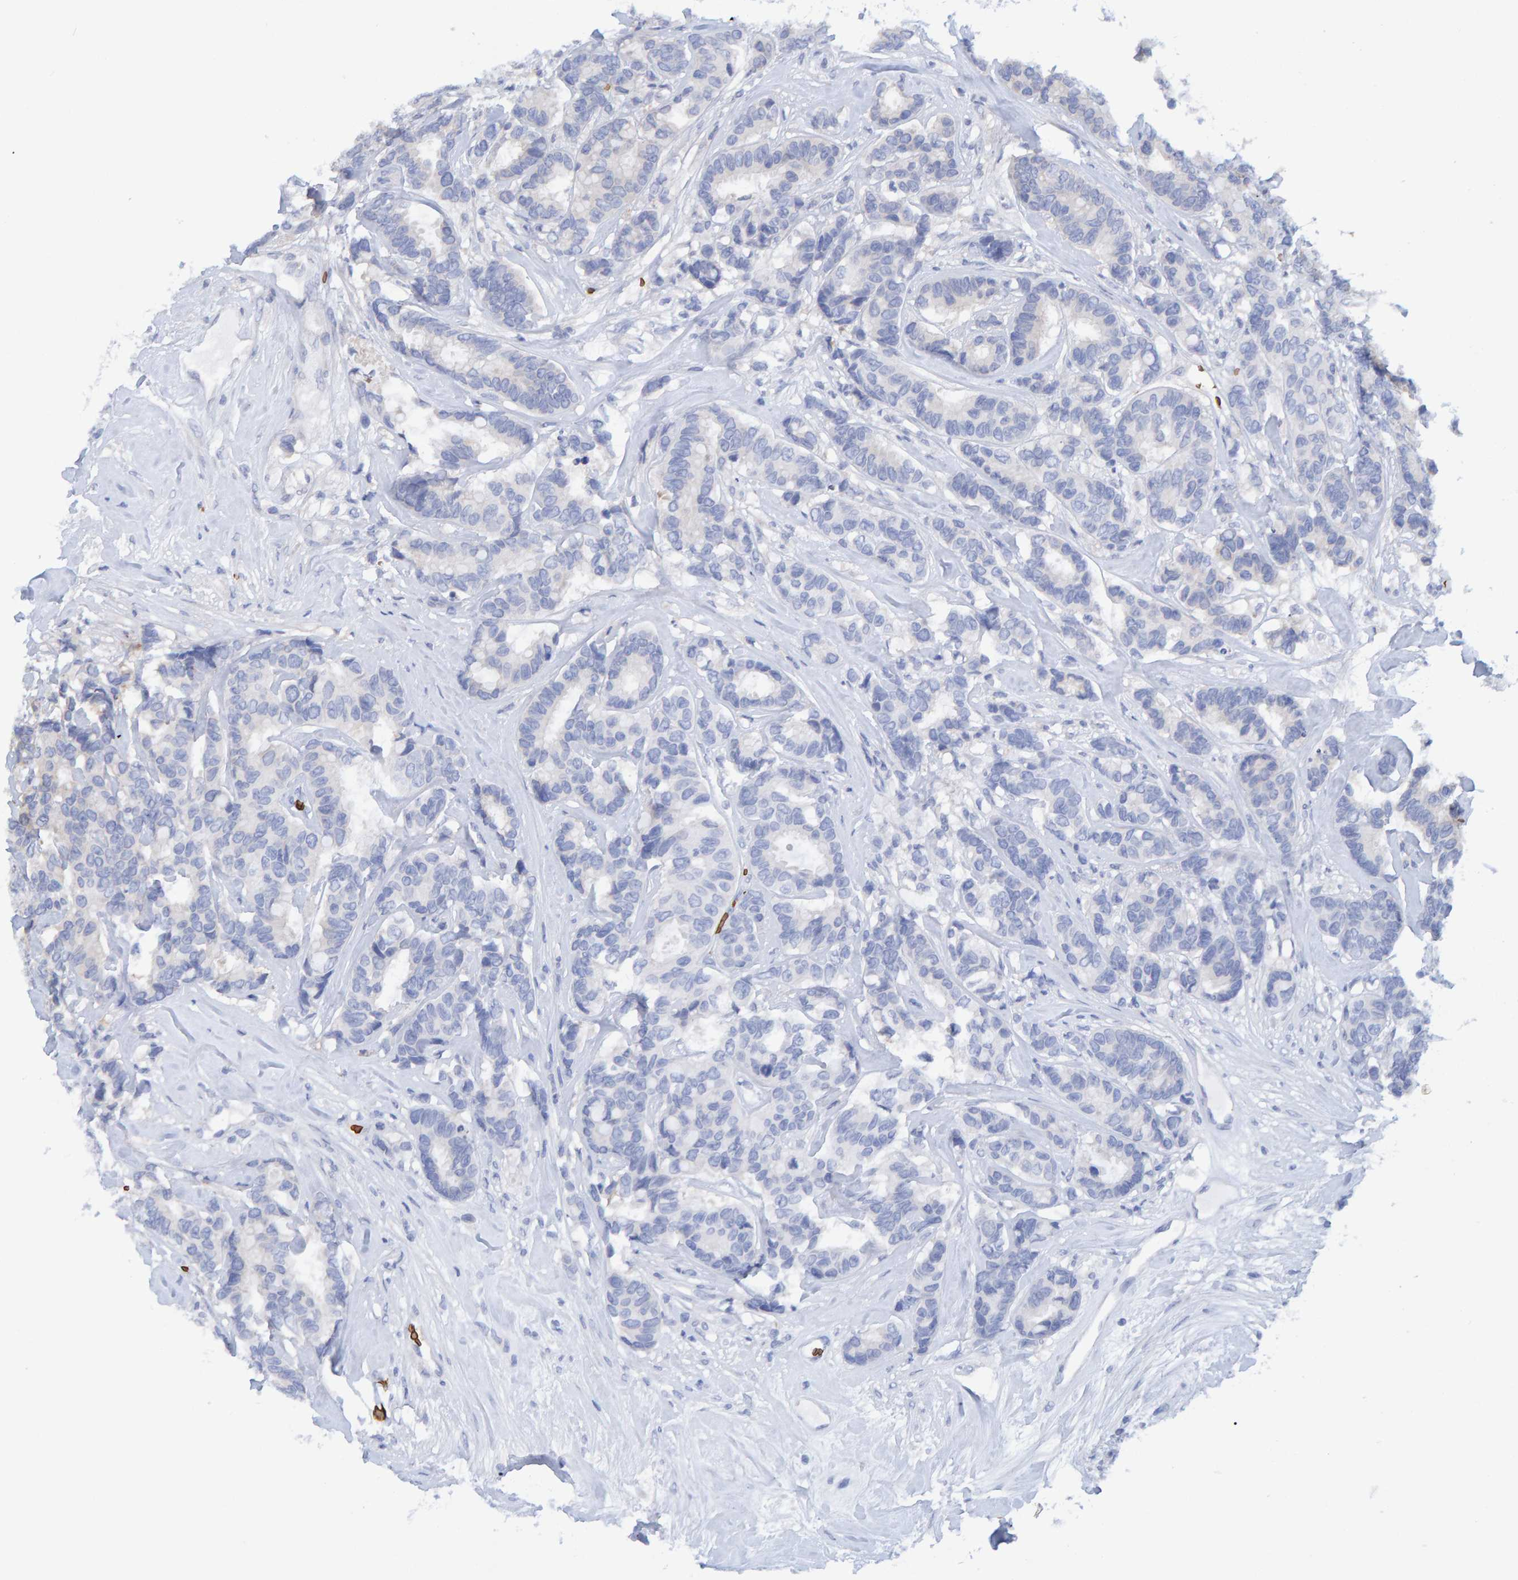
{"staining": {"intensity": "negative", "quantity": "none", "location": "none"}, "tissue": "breast cancer", "cell_type": "Tumor cells", "image_type": "cancer", "snomed": [{"axis": "morphology", "description": "Duct carcinoma"}, {"axis": "topography", "description": "Breast"}], "caption": "The image shows no staining of tumor cells in breast cancer (infiltrating ductal carcinoma).", "gene": "VPS9D1", "patient": {"sex": "female", "age": 87}}